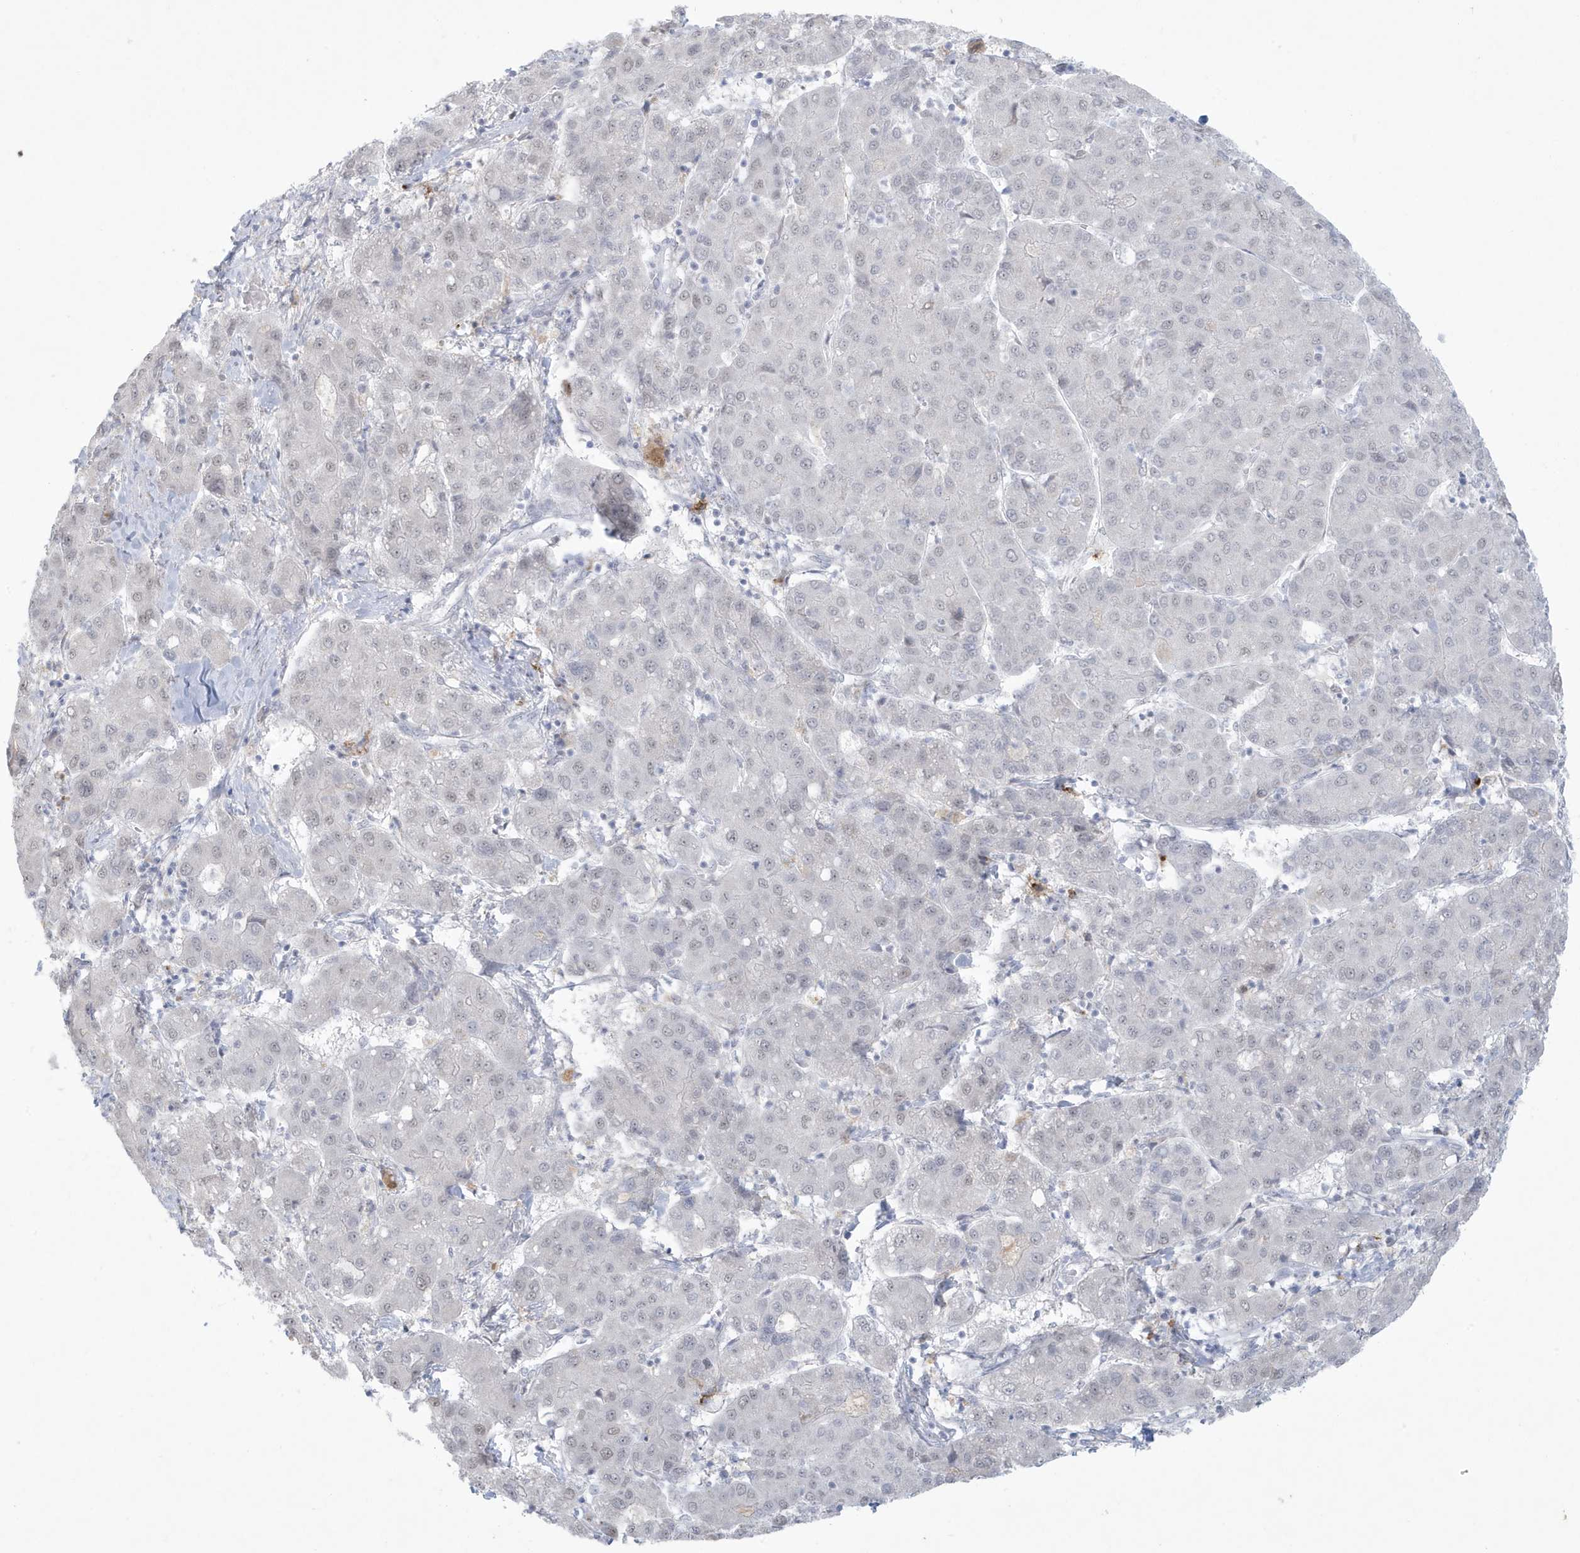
{"staining": {"intensity": "negative", "quantity": "none", "location": "none"}, "tissue": "liver cancer", "cell_type": "Tumor cells", "image_type": "cancer", "snomed": [{"axis": "morphology", "description": "Carcinoma, Hepatocellular, NOS"}, {"axis": "topography", "description": "Liver"}], "caption": "Tumor cells show no significant protein positivity in liver cancer (hepatocellular carcinoma). (Stains: DAB (3,3'-diaminobenzidine) immunohistochemistry with hematoxylin counter stain, Microscopy: brightfield microscopy at high magnification).", "gene": "HERC6", "patient": {"sex": "male", "age": 65}}